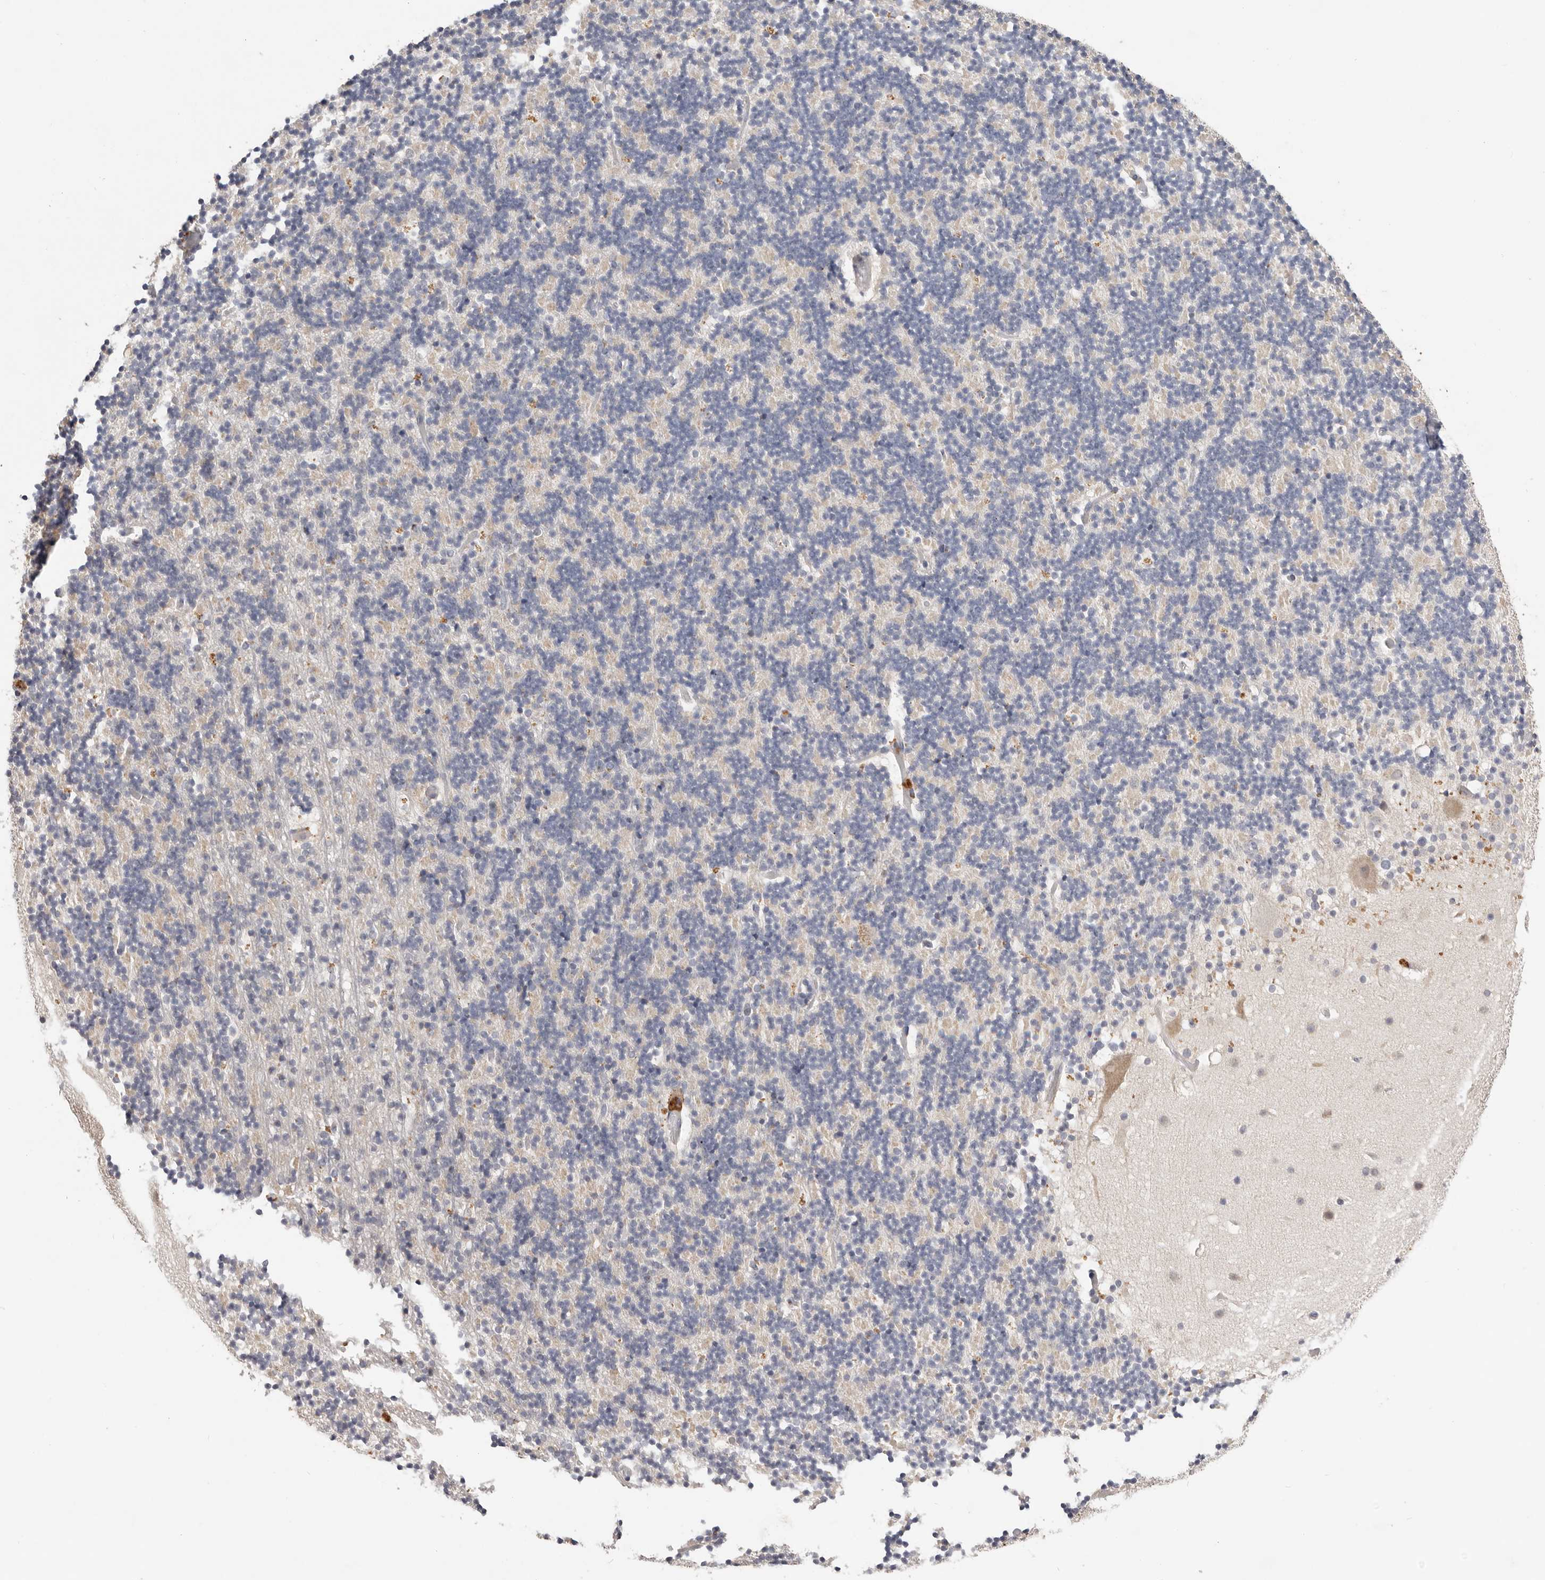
{"staining": {"intensity": "negative", "quantity": "none", "location": "none"}, "tissue": "cerebellum", "cell_type": "Cells in granular layer", "image_type": "normal", "snomed": [{"axis": "morphology", "description": "Normal tissue, NOS"}, {"axis": "topography", "description": "Cerebellum"}], "caption": "Immunohistochemistry histopathology image of benign cerebellum stained for a protein (brown), which displays no staining in cells in granular layer. (DAB immunohistochemistry, high magnification).", "gene": "WDR77", "patient": {"sex": "male", "age": 57}}